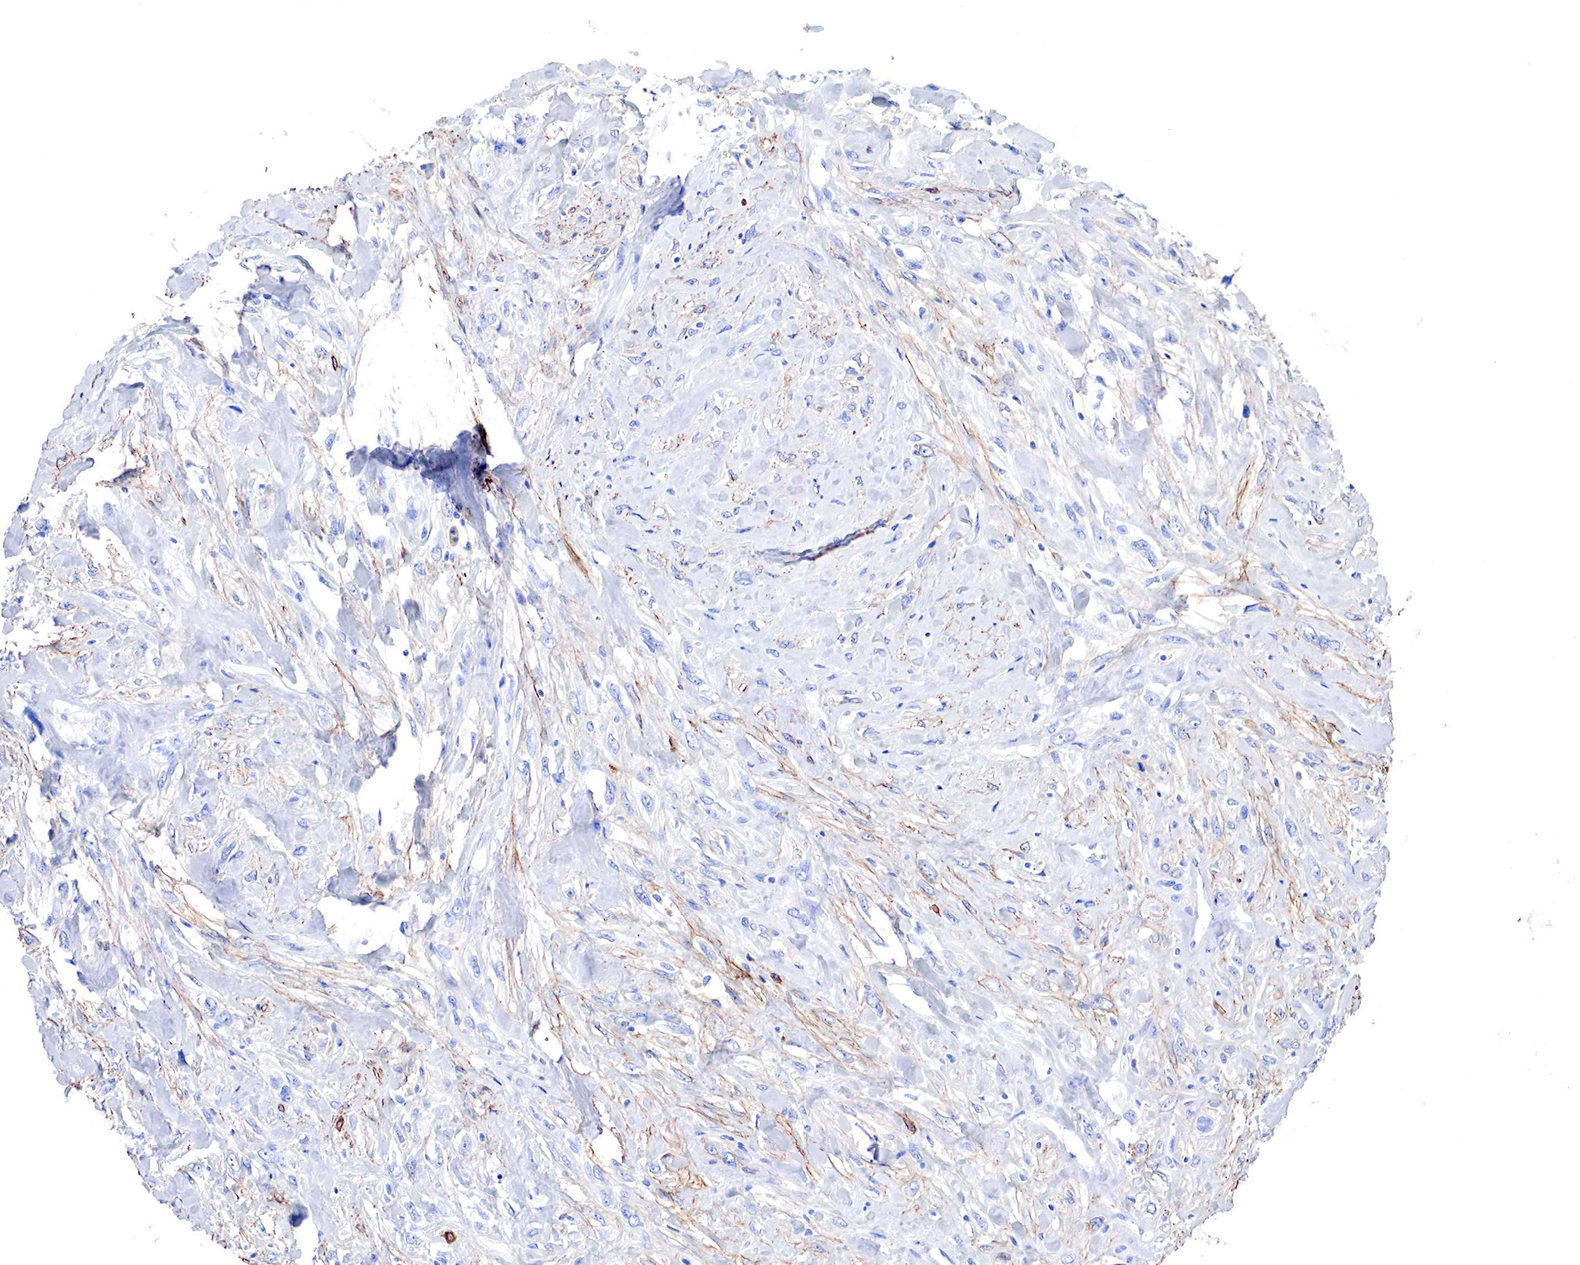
{"staining": {"intensity": "negative", "quantity": "none", "location": "none"}, "tissue": "breast cancer", "cell_type": "Tumor cells", "image_type": "cancer", "snomed": [{"axis": "morphology", "description": "Neoplasm, malignant, NOS"}, {"axis": "topography", "description": "Breast"}], "caption": "A photomicrograph of human malignant neoplasm (breast) is negative for staining in tumor cells. Nuclei are stained in blue.", "gene": "TPM1", "patient": {"sex": "female", "age": 50}}